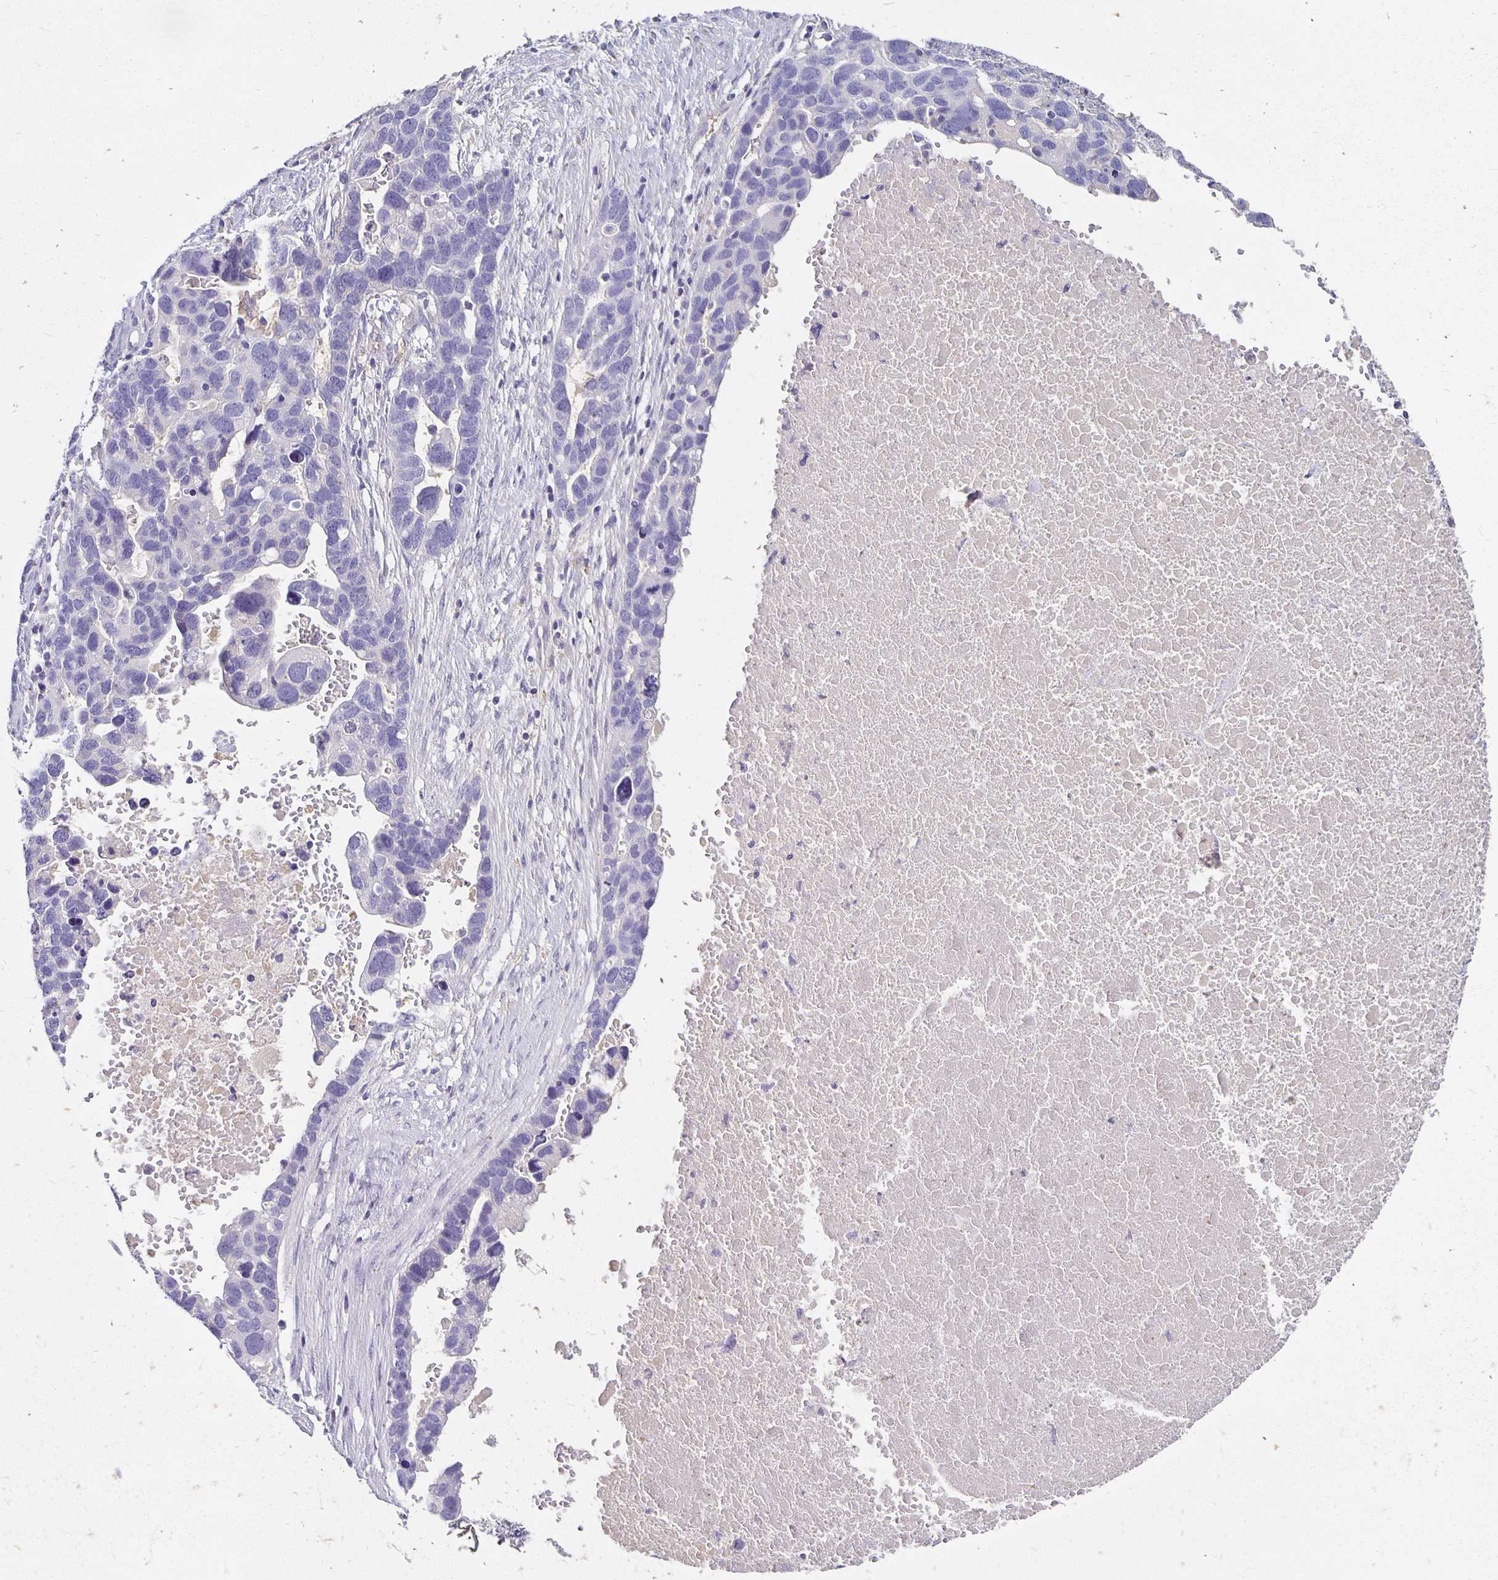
{"staining": {"intensity": "negative", "quantity": "none", "location": "none"}, "tissue": "ovarian cancer", "cell_type": "Tumor cells", "image_type": "cancer", "snomed": [{"axis": "morphology", "description": "Cystadenocarcinoma, serous, NOS"}, {"axis": "topography", "description": "Ovary"}], "caption": "A histopathology image of ovarian cancer (serous cystadenocarcinoma) stained for a protein exhibits no brown staining in tumor cells.", "gene": "APOB", "patient": {"sex": "female", "age": 54}}